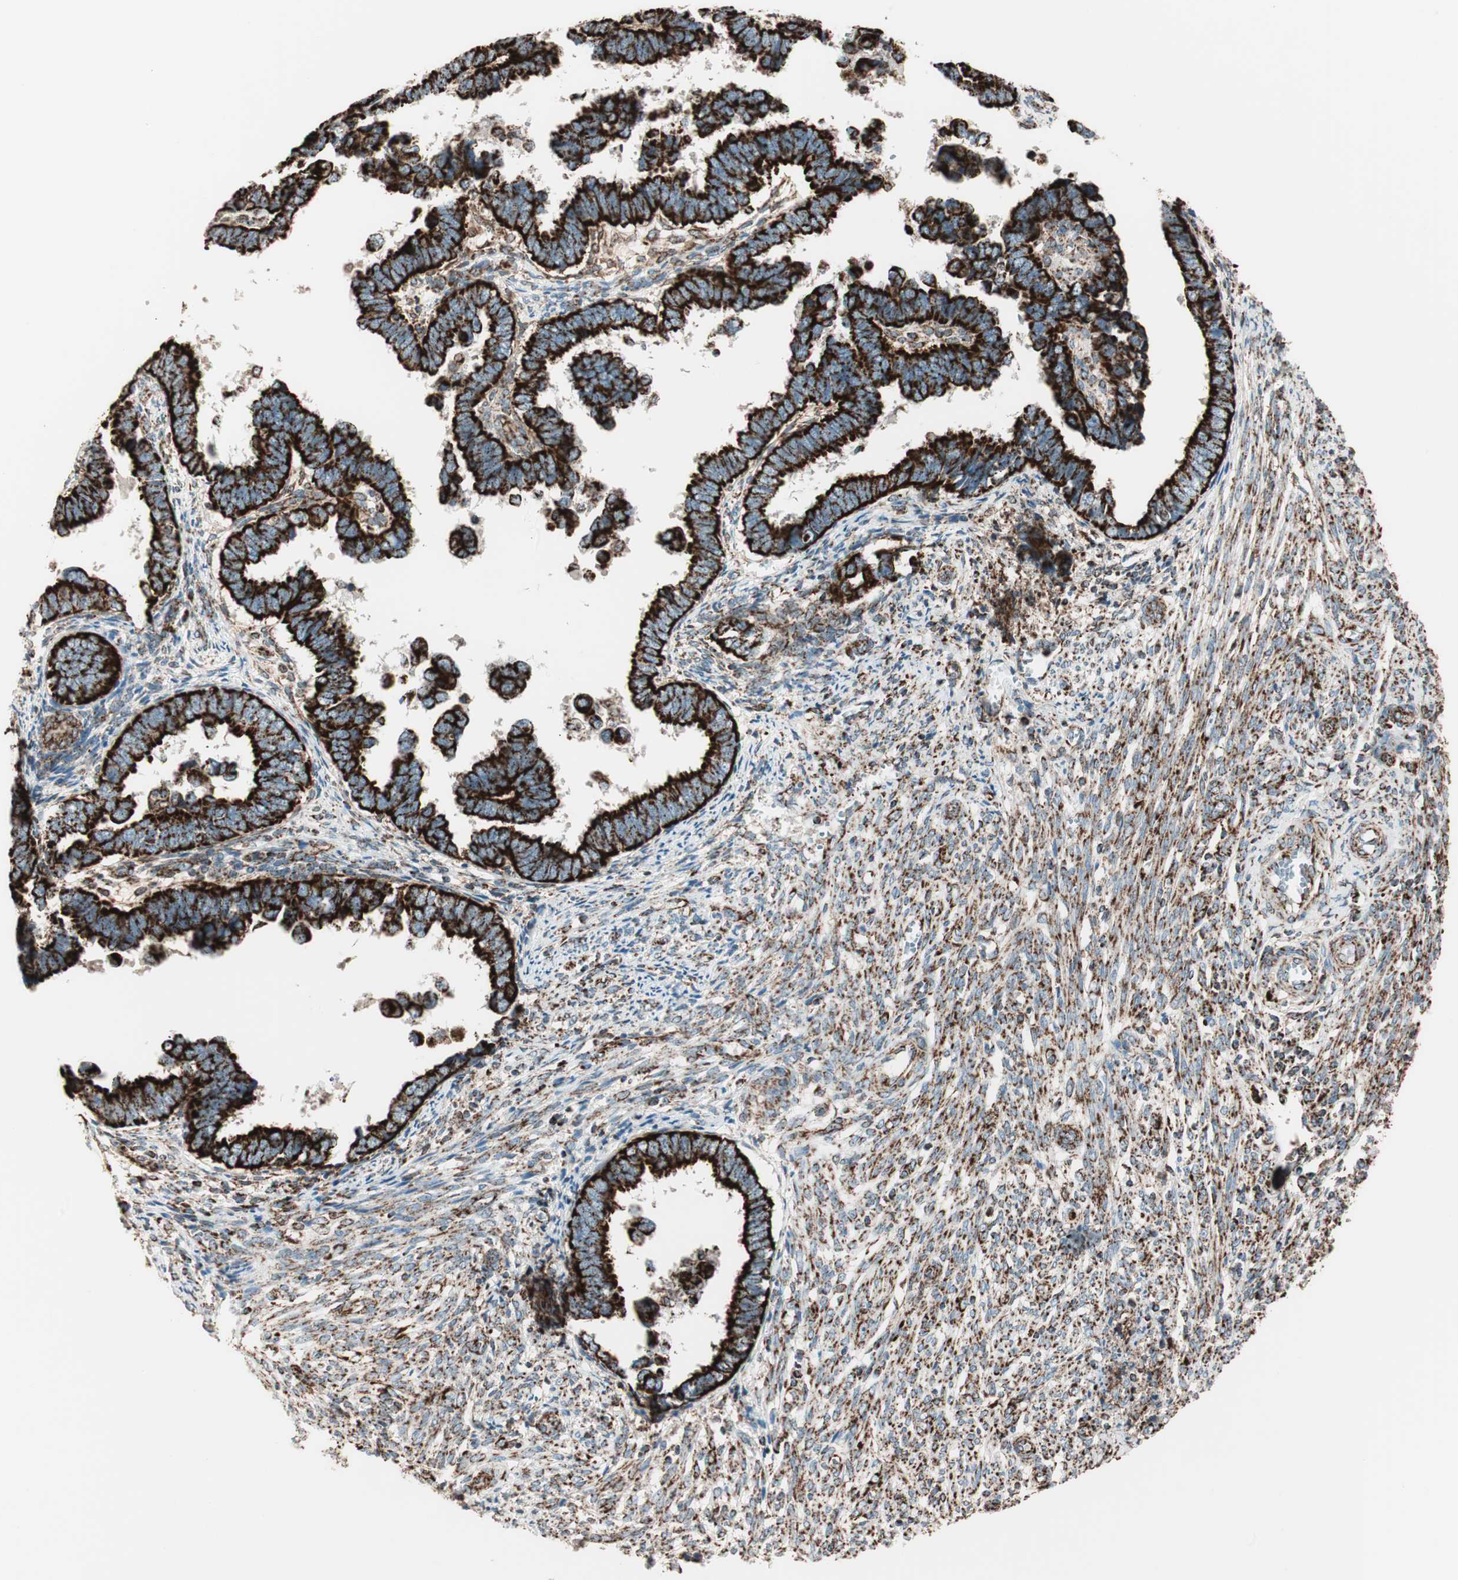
{"staining": {"intensity": "strong", "quantity": ">75%", "location": "cytoplasmic/membranous"}, "tissue": "endometrial cancer", "cell_type": "Tumor cells", "image_type": "cancer", "snomed": [{"axis": "morphology", "description": "Adenocarcinoma, NOS"}, {"axis": "topography", "description": "Endometrium"}], "caption": "Protein expression analysis of human endometrial cancer reveals strong cytoplasmic/membranous expression in approximately >75% of tumor cells.", "gene": "TOMM22", "patient": {"sex": "female", "age": 75}}